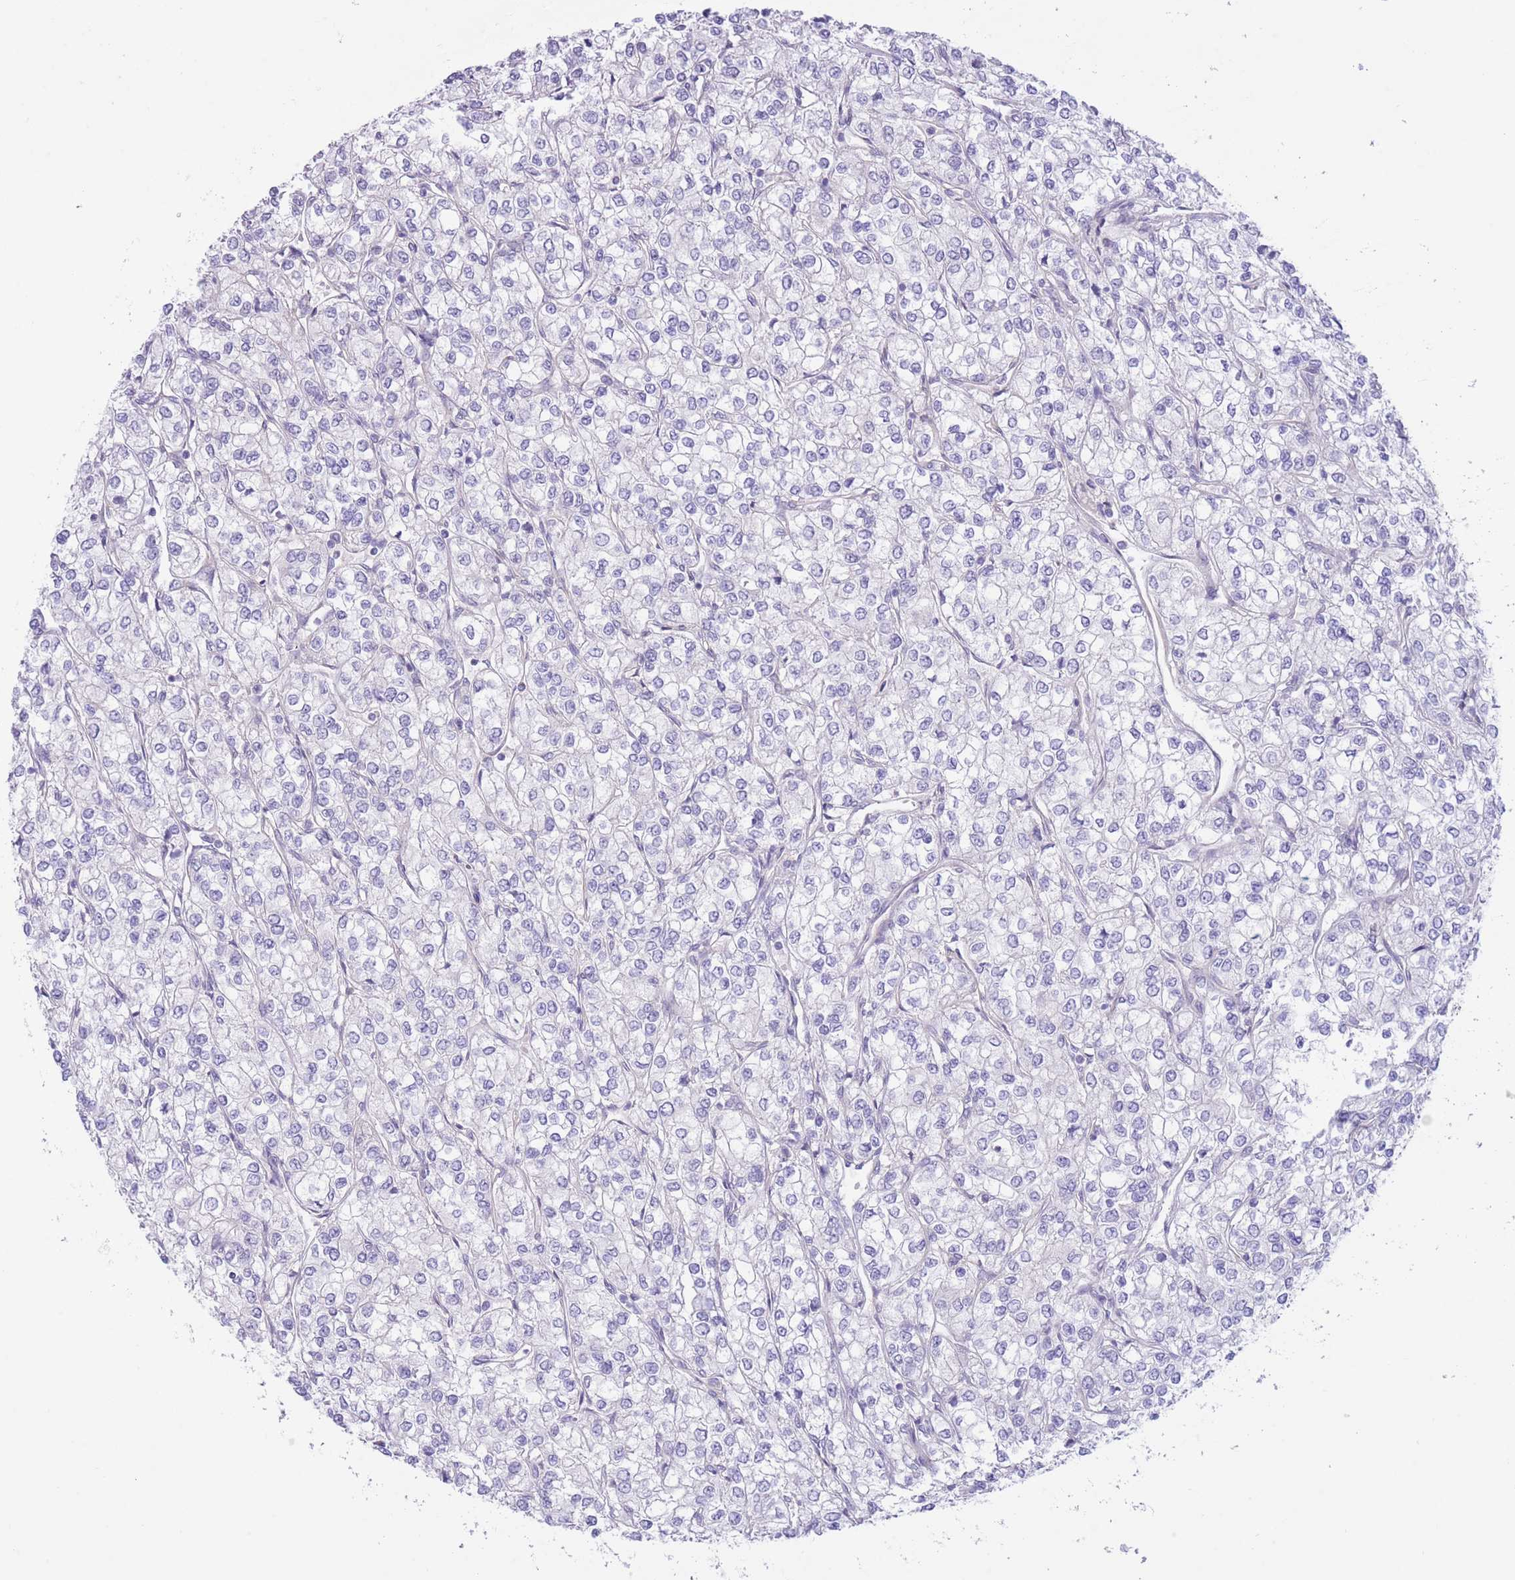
{"staining": {"intensity": "negative", "quantity": "none", "location": "none"}, "tissue": "renal cancer", "cell_type": "Tumor cells", "image_type": "cancer", "snomed": [{"axis": "morphology", "description": "Adenocarcinoma, NOS"}, {"axis": "topography", "description": "Kidney"}], "caption": "A high-resolution histopathology image shows immunohistochemistry (IHC) staining of adenocarcinoma (renal), which shows no significant positivity in tumor cells.", "gene": "MRPS31", "patient": {"sex": "male", "age": 80}}